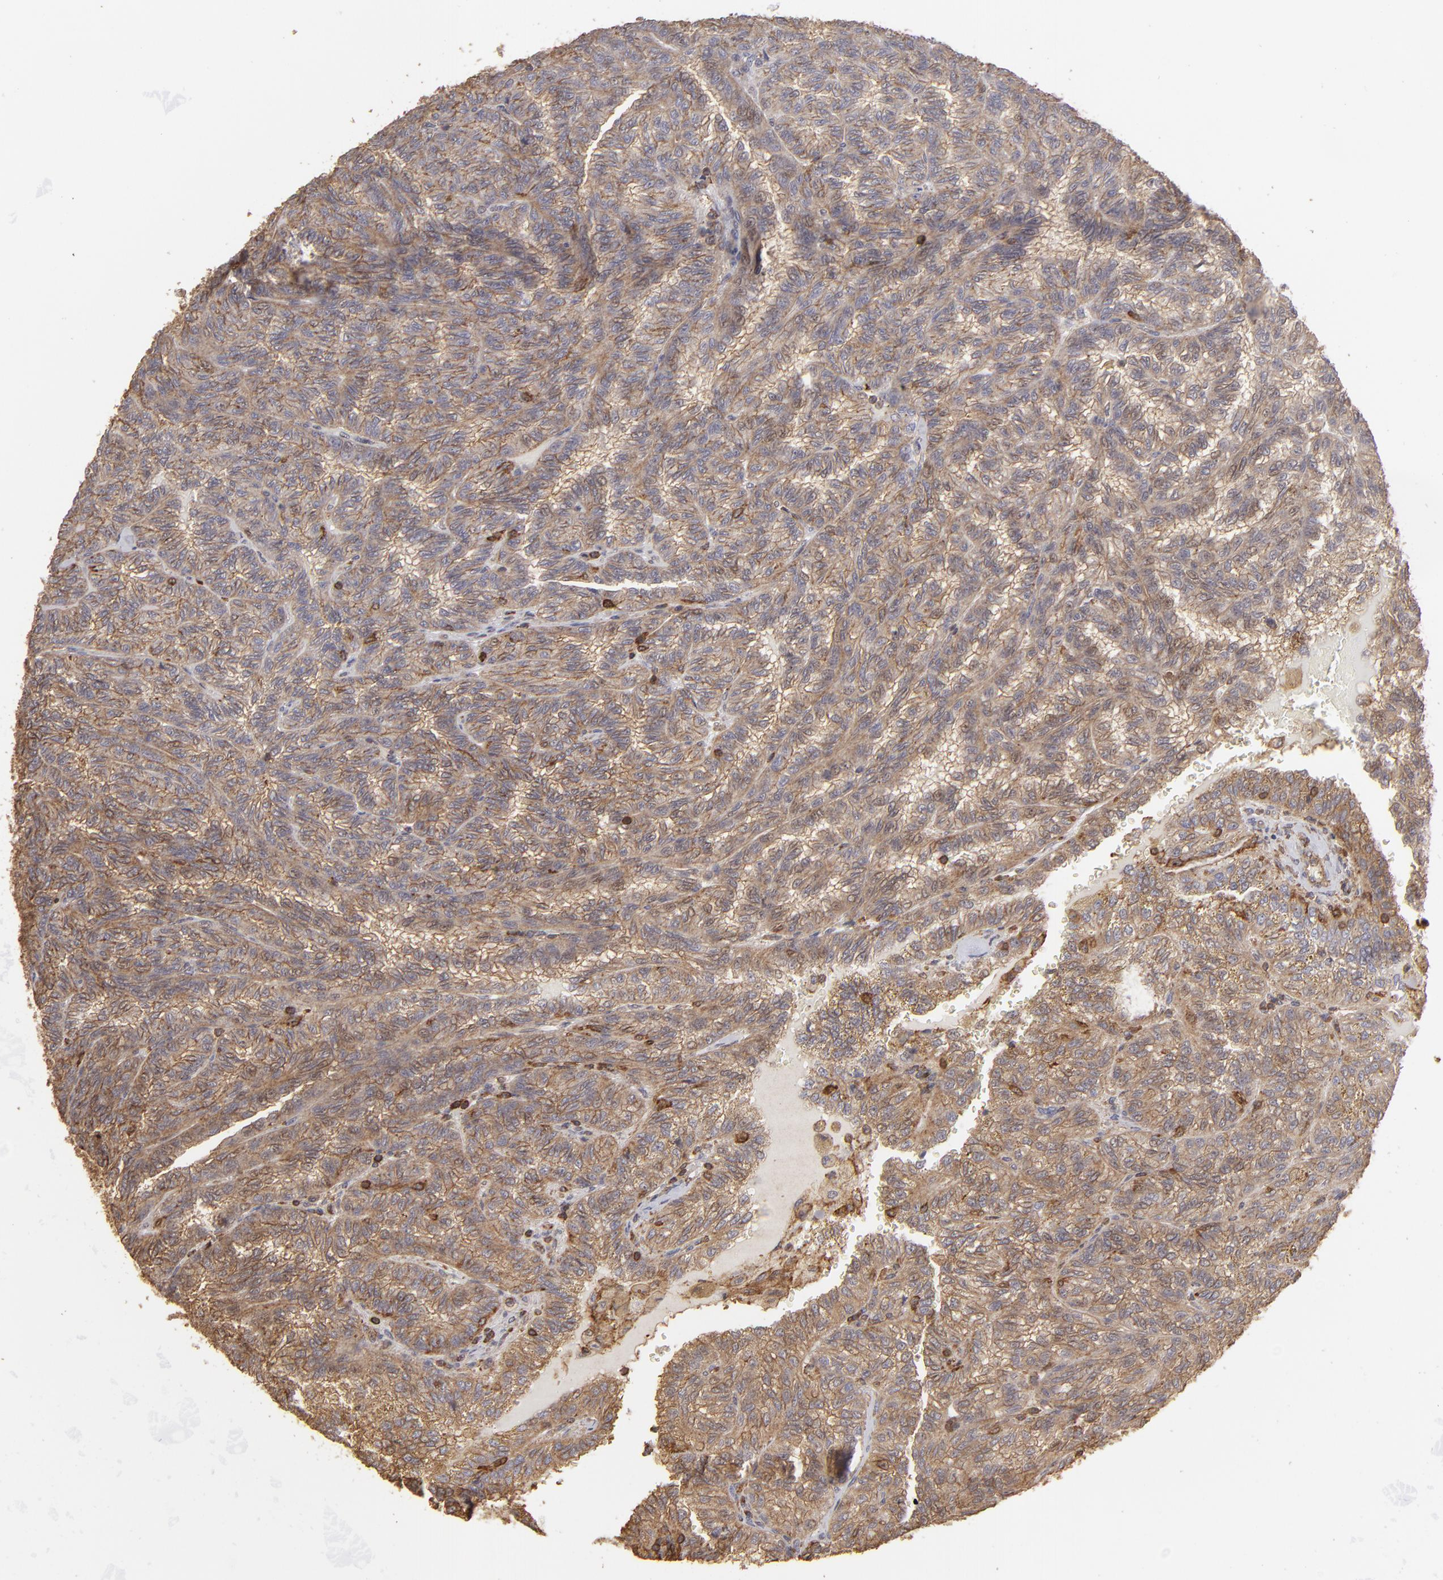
{"staining": {"intensity": "moderate", "quantity": ">75%", "location": "cytoplasmic/membranous"}, "tissue": "renal cancer", "cell_type": "Tumor cells", "image_type": "cancer", "snomed": [{"axis": "morphology", "description": "Inflammation, NOS"}, {"axis": "morphology", "description": "Adenocarcinoma, NOS"}, {"axis": "topography", "description": "Kidney"}], "caption": "Renal adenocarcinoma tissue shows moderate cytoplasmic/membranous expression in approximately >75% of tumor cells (IHC, brightfield microscopy, high magnification).", "gene": "ACTB", "patient": {"sex": "male", "age": 68}}